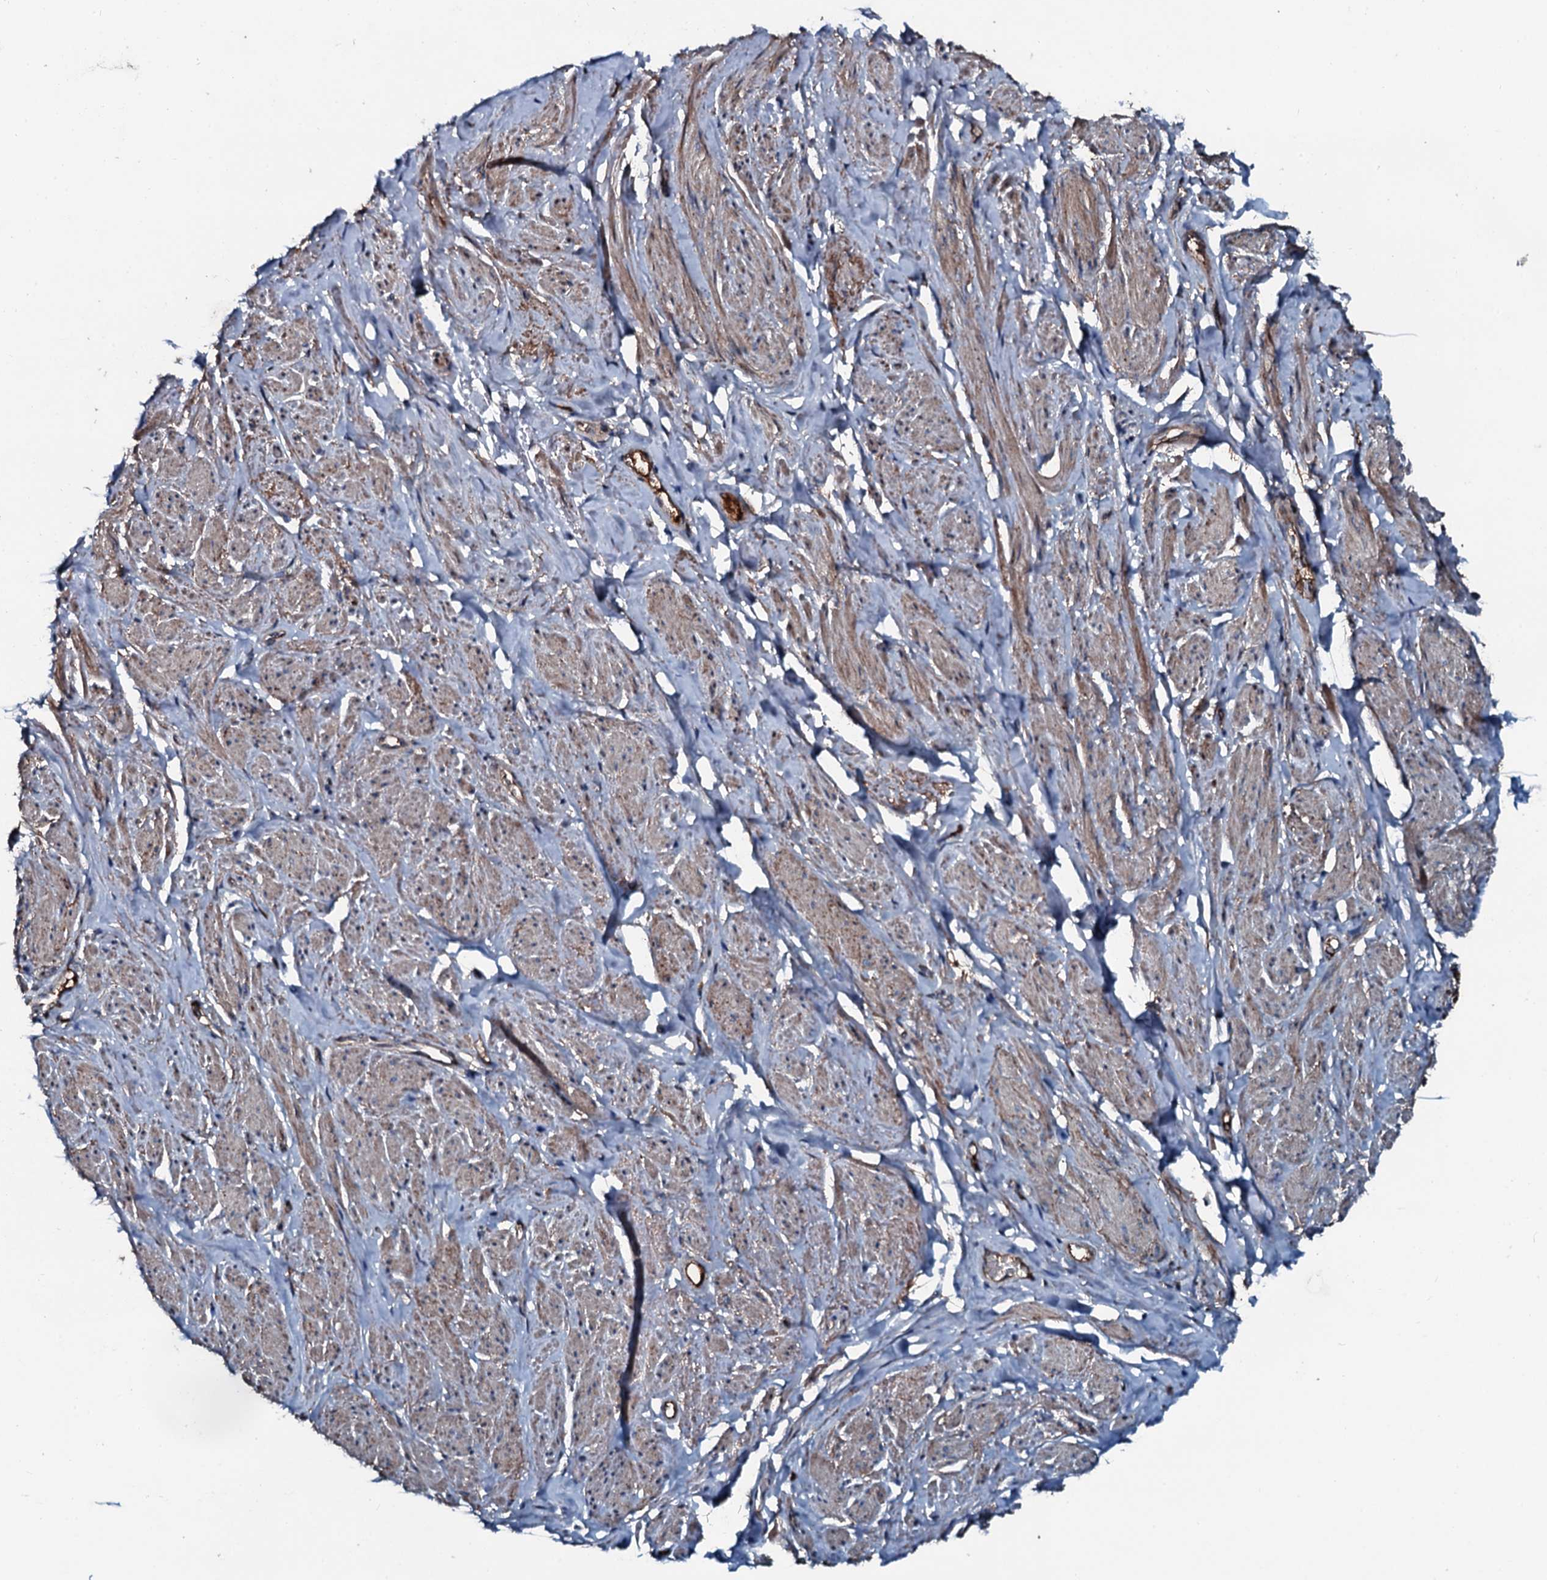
{"staining": {"intensity": "weak", "quantity": "25%-75%", "location": "cytoplasmic/membranous"}, "tissue": "smooth muscle", "cell_type": "Smooth muscle cells", "image_type": "normal", "snomed": [{"axis": "morphology", "description": "Normal tissue, NOS"}, {"axis": "topography", "description": "Smooth muscle"}, {"axis": "topography", "description": "Peripheral nerve tissue"}], "caption": "Smooth muscle stained with immunohistochemistry (IHC) shows weak cytoplasmic/membranous positivity in approximately 25%-75% of smooth muscle cells.", "gene": "AARS1", "patient": {"sex": "male", "age": 69}}